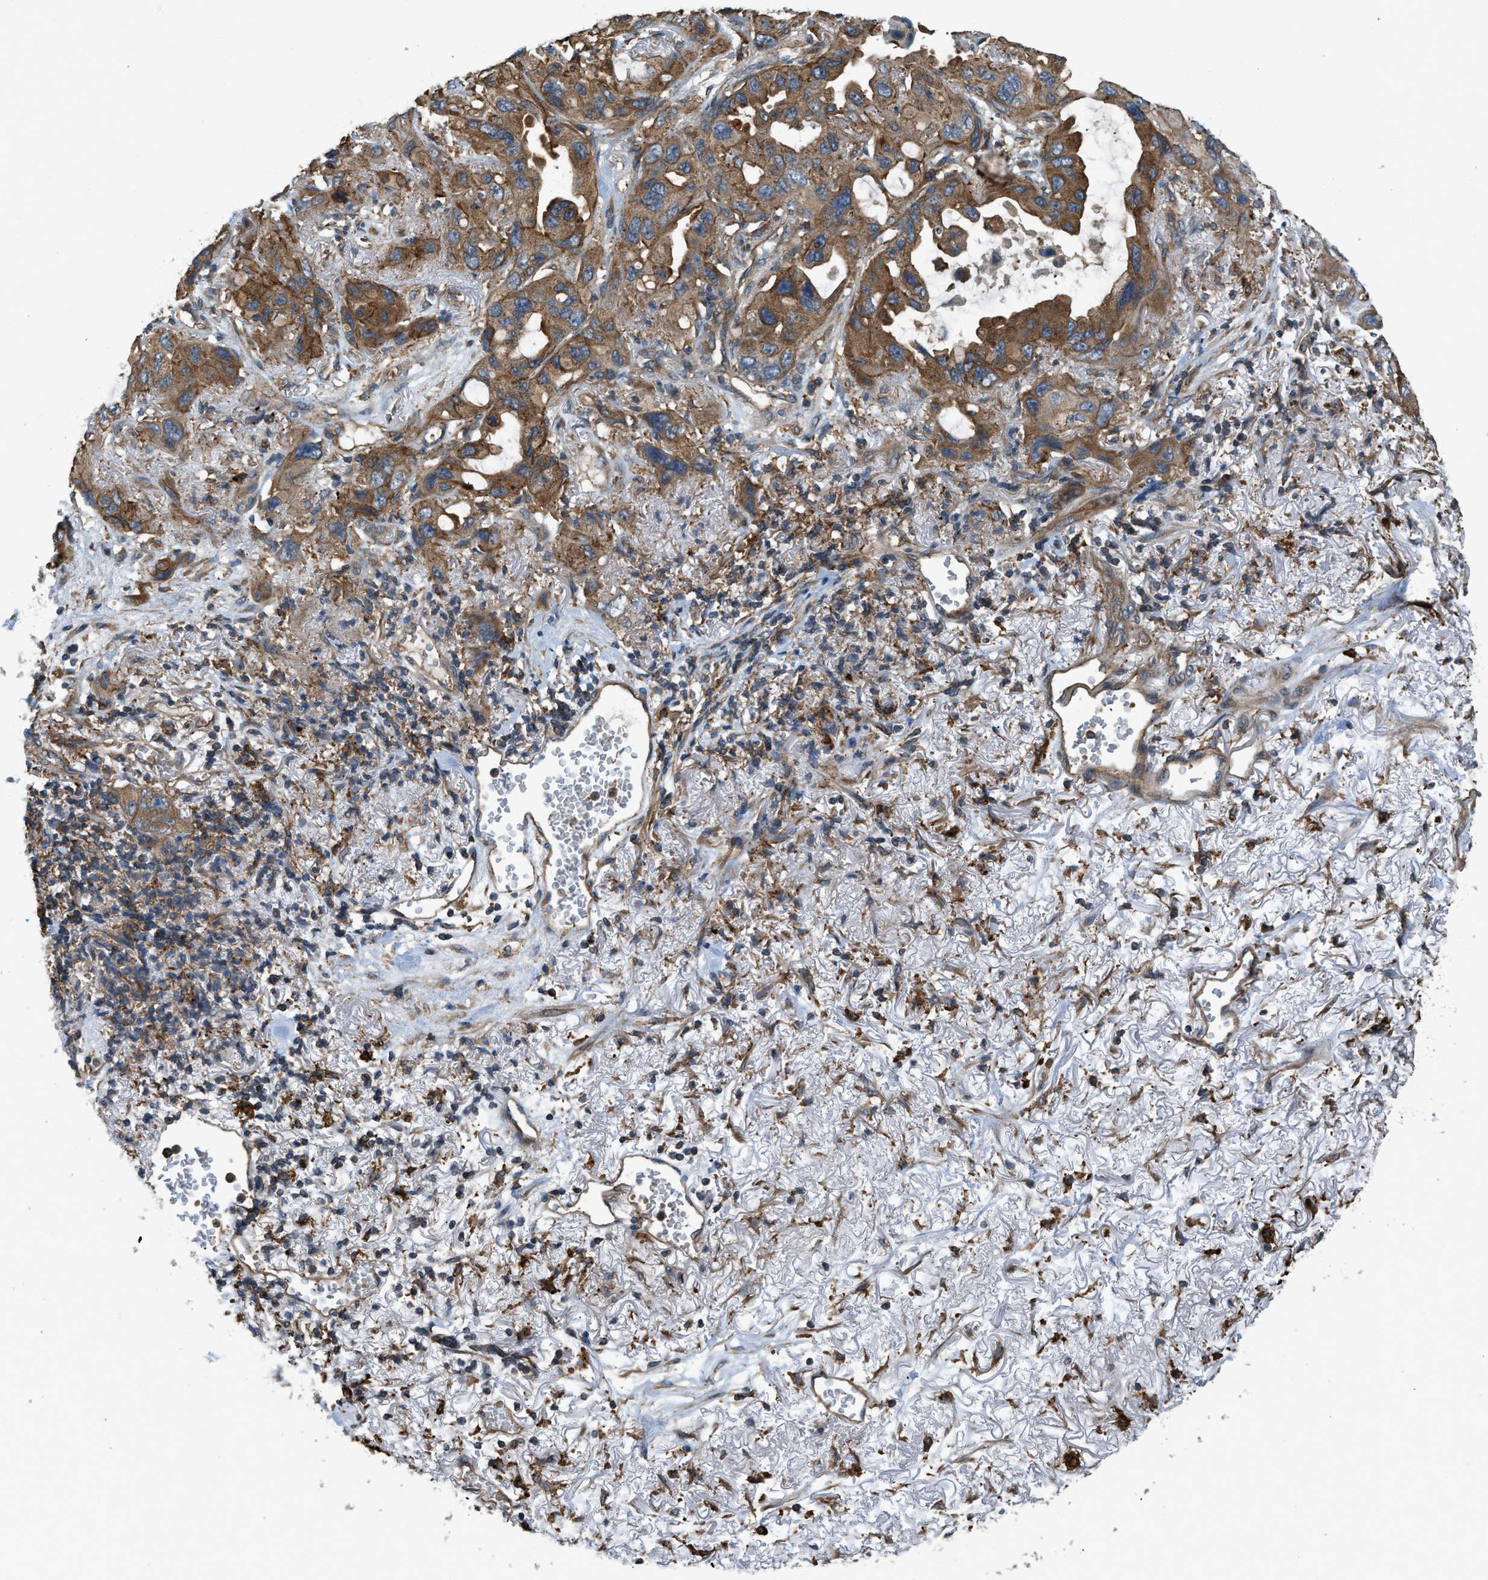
{"staining": {"intensity": "moderate", "quantity": ">75%", "location": "cytoplasmic/membranous"}, "tissue": "lung cancer", "cell_type": "Tumor cells", "image_type": "cancer", "snomed": [{"axis": "morphology", "description": "Squamous cell carcinoma, NOS"}, {"axis": "topography", "description": "Lung"}], "caption": "IHC photomicrograph of lung squamous cell carcinoma stained for a protein (brown), which exhibits medium levels of moderate cytoplasmic/membranous positivity in approximately >75% of tumor cells.", "gene": "BAG4", "patient": {"sex": "female", "age": 73}}